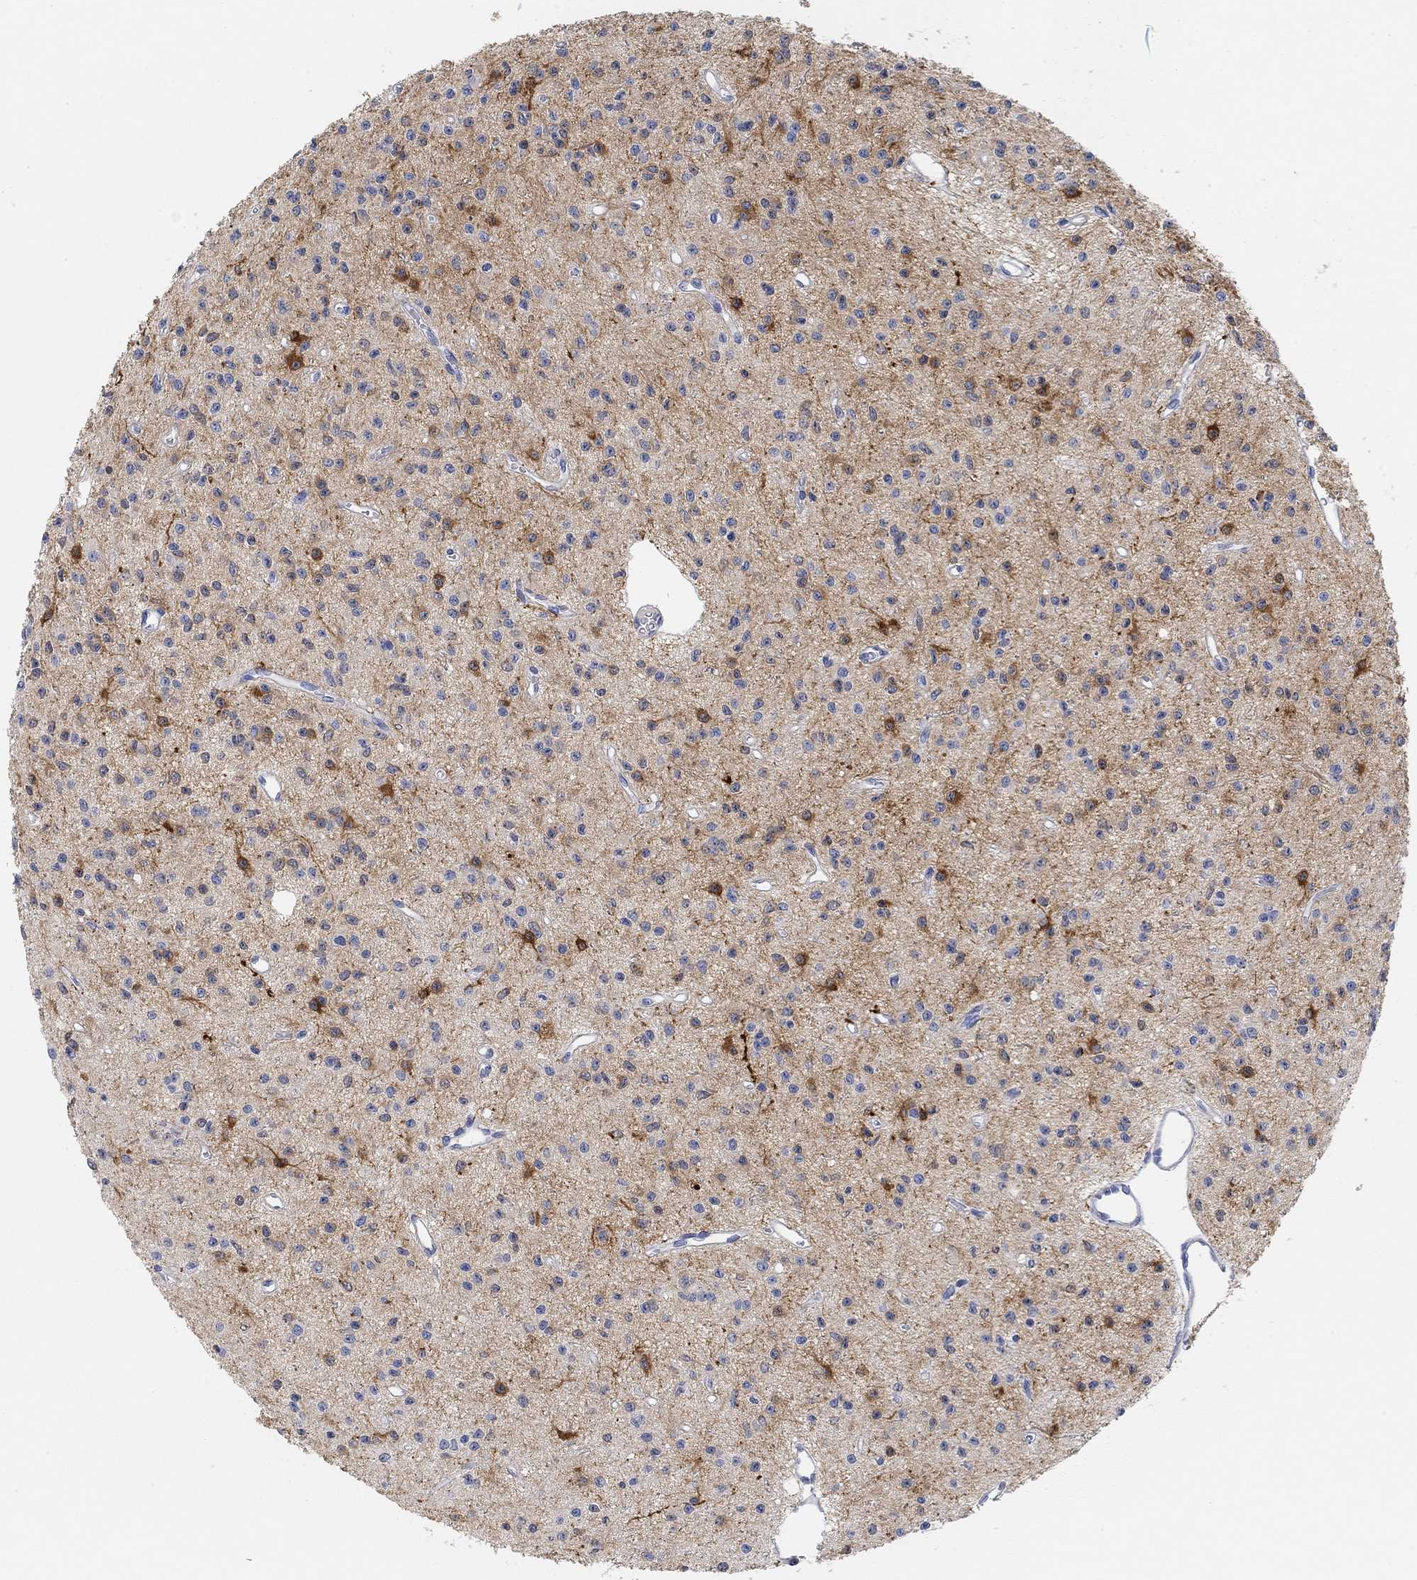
{"staining": {"intensity": "weak", "quantity": "25%-75%", "location": "cytoplasmic/membranous"}, "tissue": "glioma", "cell_type": "Tumor cells", "image_type": "cancer", "snomed": [{"axis": "morphology", "description": "Glioma, malignant, Low grade"}, {"axis": "topography", "description": "Brain"}], "caption": "A high-resolution photomicrograph shows IHC staining of glioma, which displays weak cytoplasmic/membranous positivity in approximately 25%-75% of tumor cells. (IHC, brightfield microscopy, high magnification).", "gene": "VAT1L", "patient": {"sex": "female", "age": 45}}